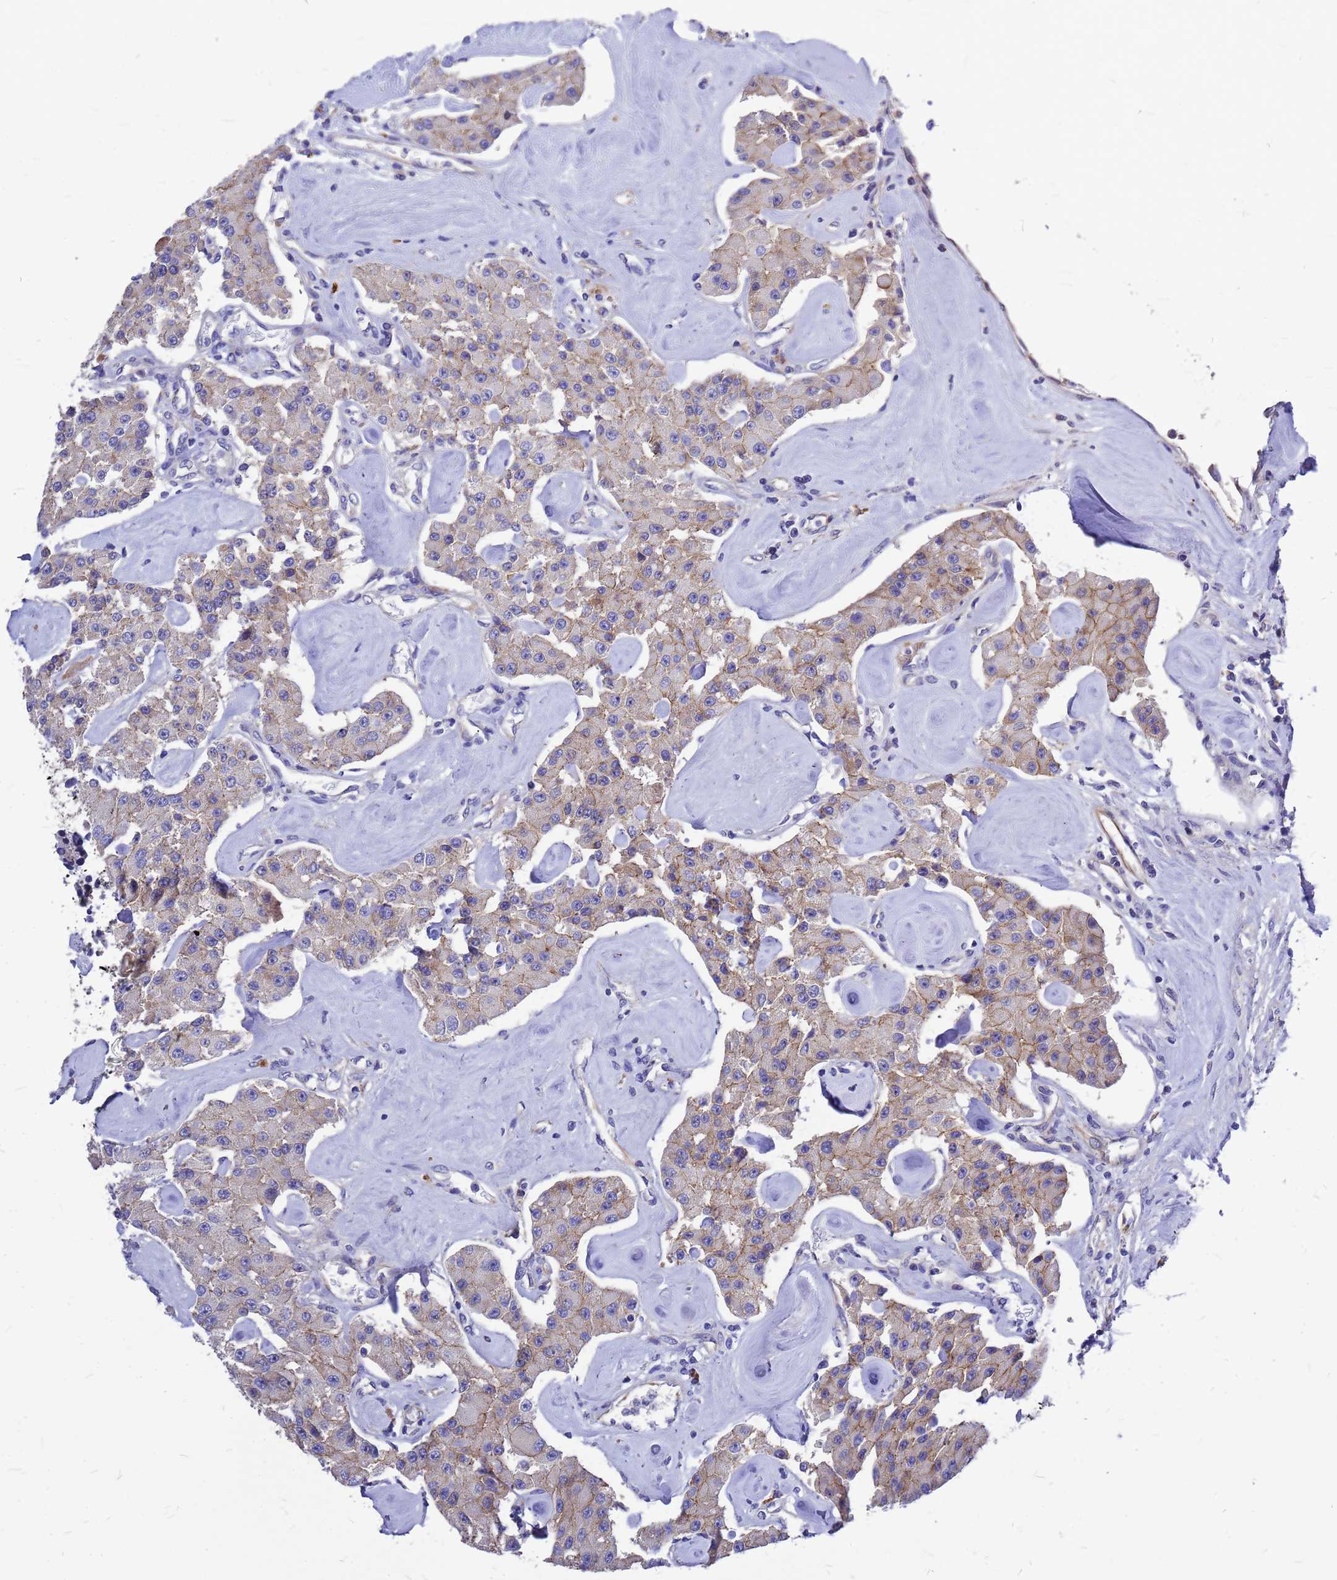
{"staining": {"intensity": "moderate", "quantity": "25%-75%", "location": "cytoplasmic/membranous"}, "tissue": "carcinoid", "cell_type": "Tumor cells", "image_type": "cancer", "snomed": [{"axis": "morphology", "description": "Carcinoid, malignant, NOS"}, {"axis": "topography", "description": "Pancreas"}], "caption": "Protein positivity by IHC demonstrates moderate cytoplasmic/membranous expression in approximately 25%-75% of tumor cells in carcinoid.", "gene": "FBXW5", "patient": {"sex": "male", "age": 41}}